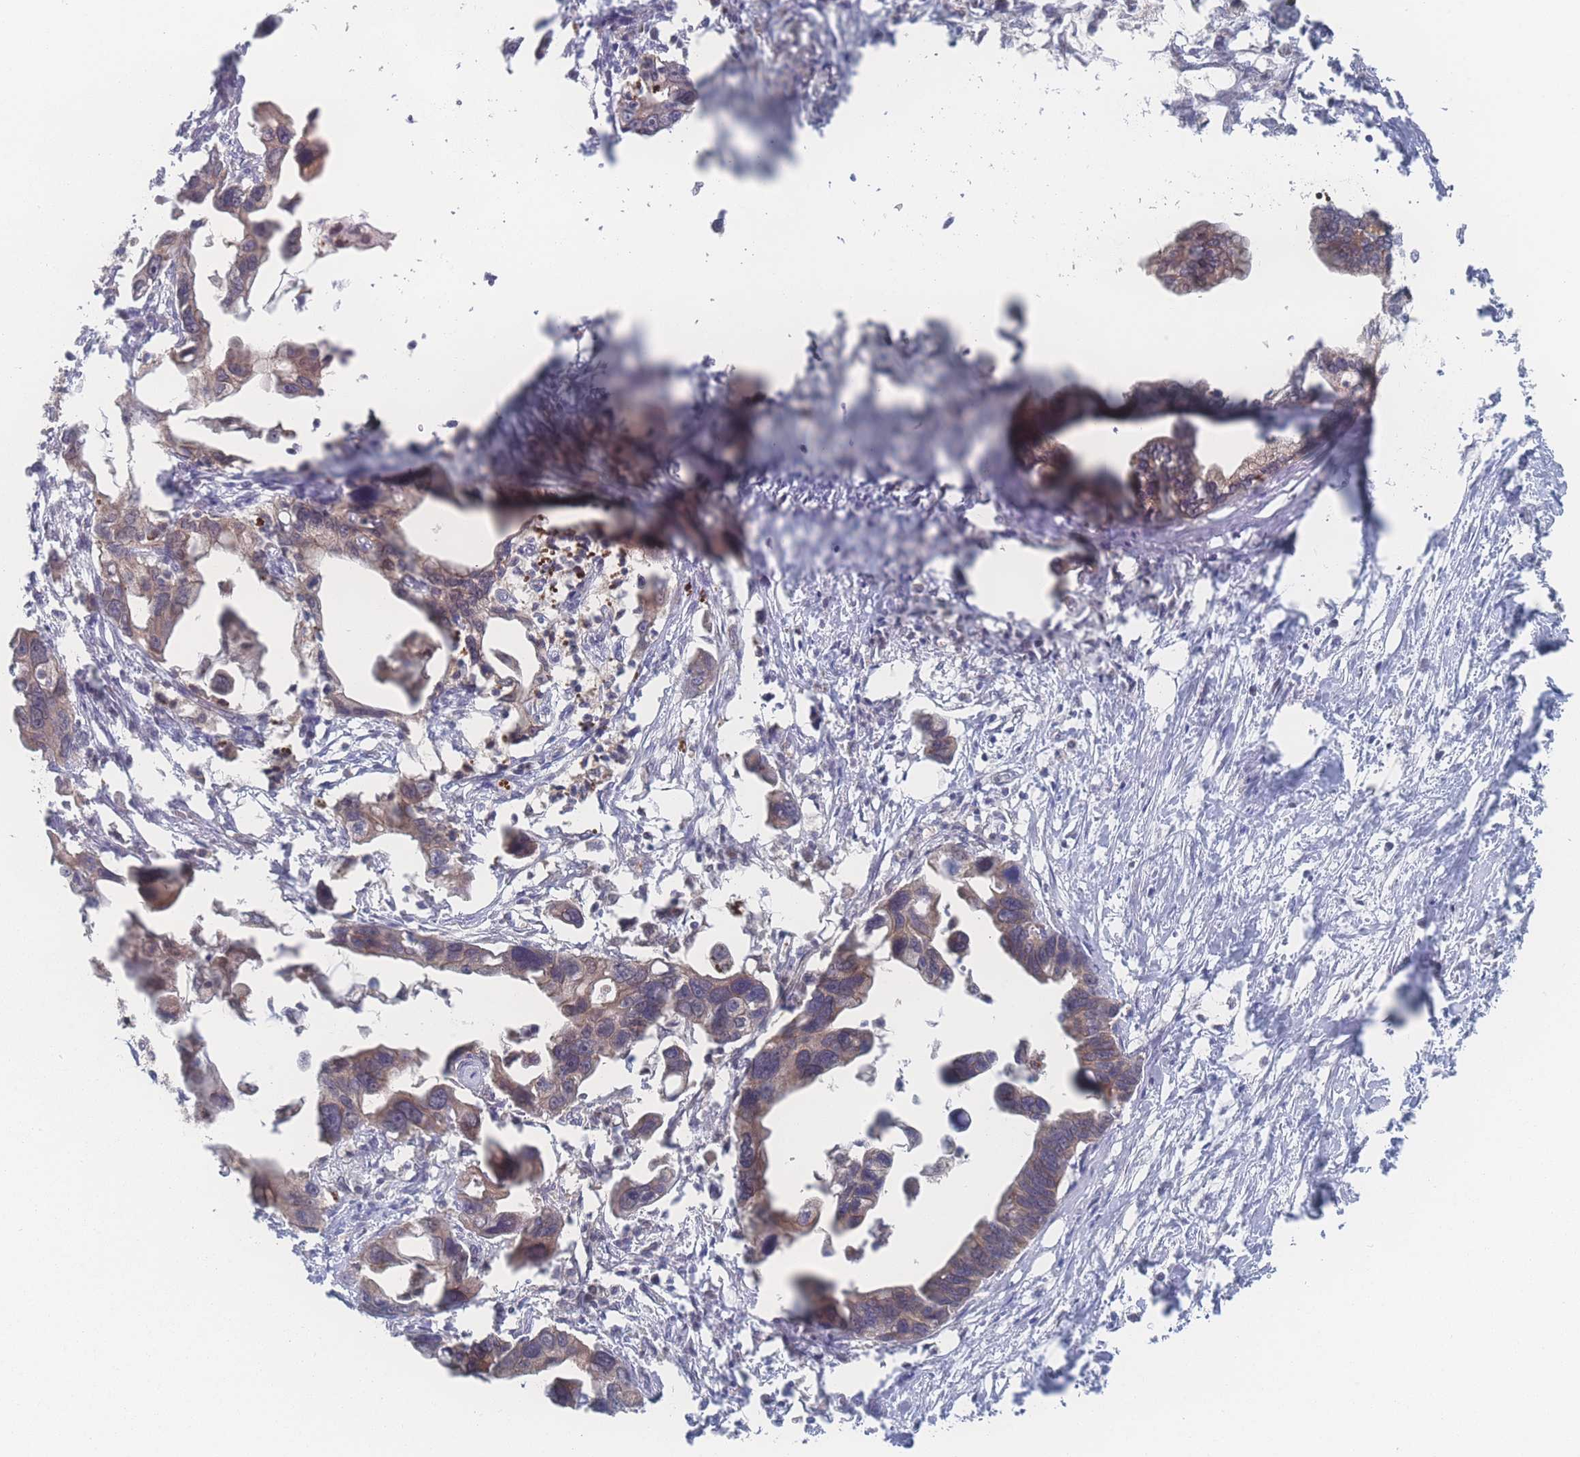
{"staining": {"intensity": "weak", "quantity": ">75%", "location": "cytoplasmic/membranous"}, "tissue": "pancreatic cancer", "cell_type": "Tumor cells", "image_type": "cancer", "snomed": [{"axis": "morphology", "description": "Adenocarcinoma, NOS"}, {"axis": "topography", "description": "Pancreas"}], "caption": "The immunohistochemical stain shows weak cytoplasmic/membranous expression in tumor cells of pancreatic cancer (adenocarcinoma) tissue.", "gene": "NBEAL1", "patient": {"sex": "female", "age": 83}}